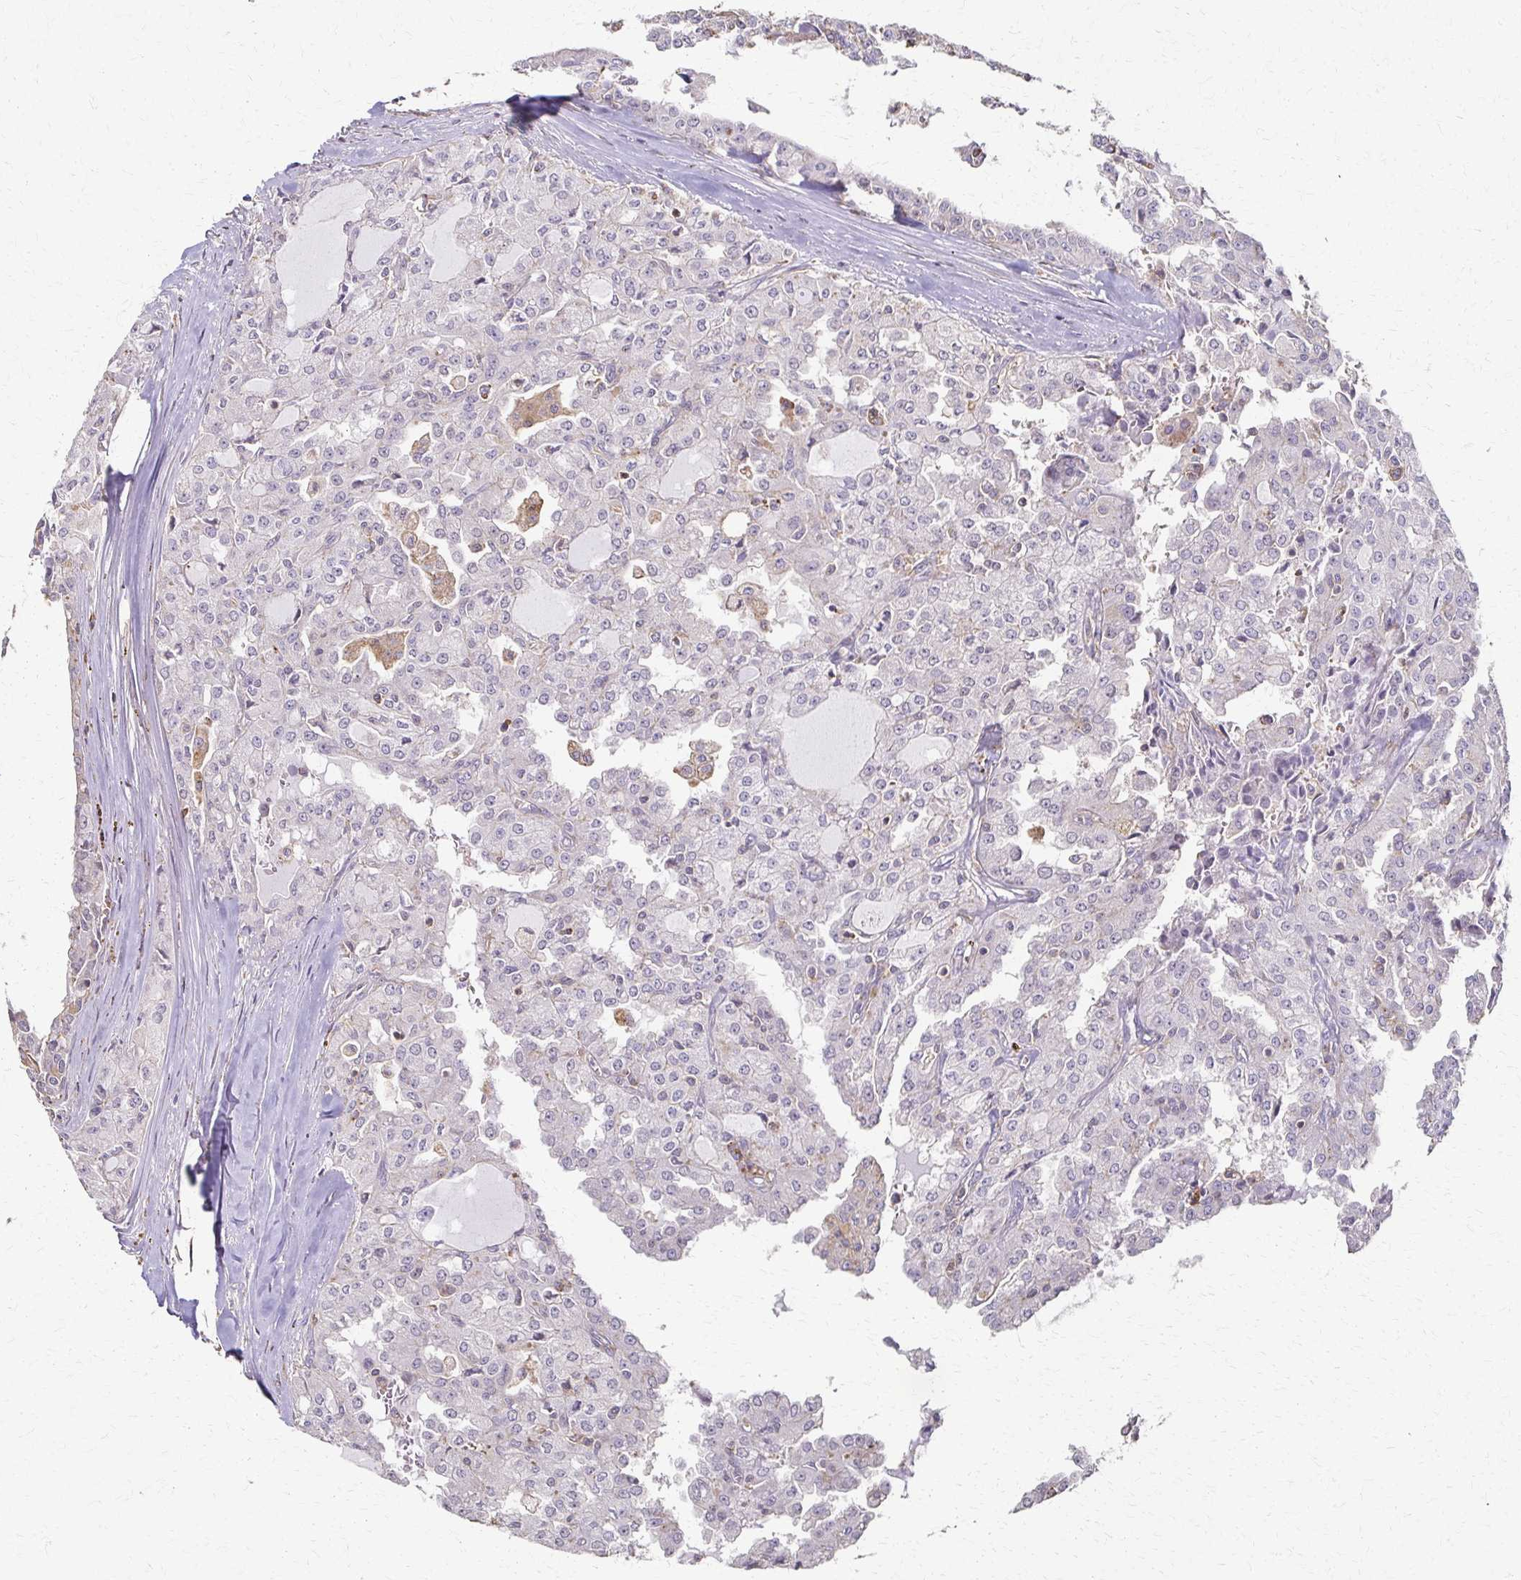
{"staining": {"intensity": "negative", "quantity": "none", "location": "none"}, "tissue": "head and neck cancer", "cell_type": "Tumor cells", "image_type": "cancer", "snomed": [{"axis": "morphology", "description": "Adenocarcinoma, NOS"}, {"axis": "topography", "description": "Head-Neck"}], "caption": "A photomicrograph of human head and neck cancer is negative for staining in tumor cells. The staining is performed using DAB (3,3'-diaminobenzidine) brown chromogen with nuclei counter-stained in using hematoxylin.", "gene": "C1QTNF7", "patient": {"sex": "male", "age": 64}}